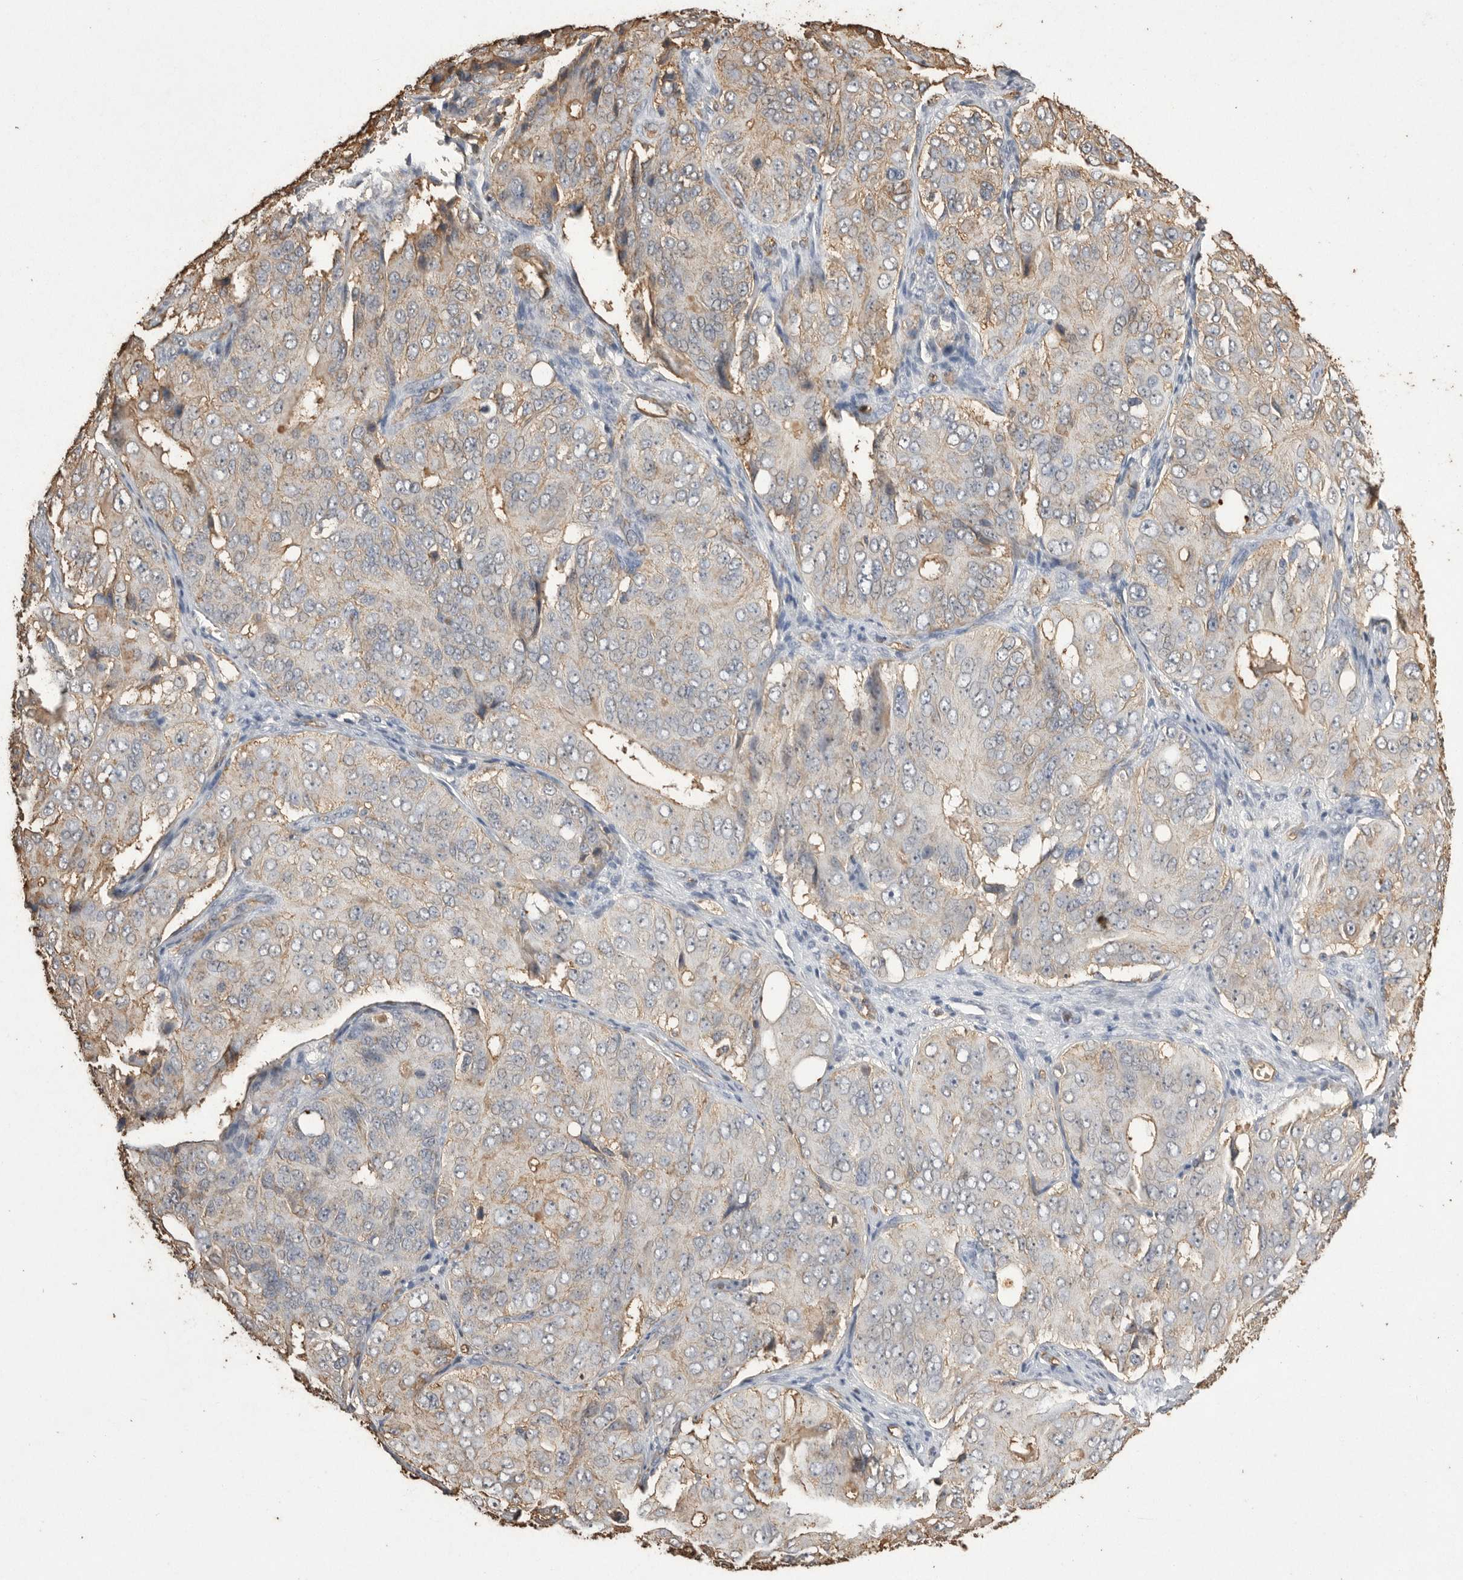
{"staining": {"intensity": "weak", "quantity": "<25%", "location": "cytoplasmic/membranous"}, "tissue": "ovarian cancer", "cell_type": "Tumor cells", "image_type": "cancer", "snomed": [{"axis": "morphology", "description": "Carcinoma, endometroid"}, {"axis": "topography", "description": "Ovary"}], "caption": "IHC histopathology image of human ovarian cancer (endometroid carcinoma) stained for a protein (brown), which demonstrates no staining in tumor cells.", "gene": "IL27", "patient": {"sex": "female", "age": 51}}